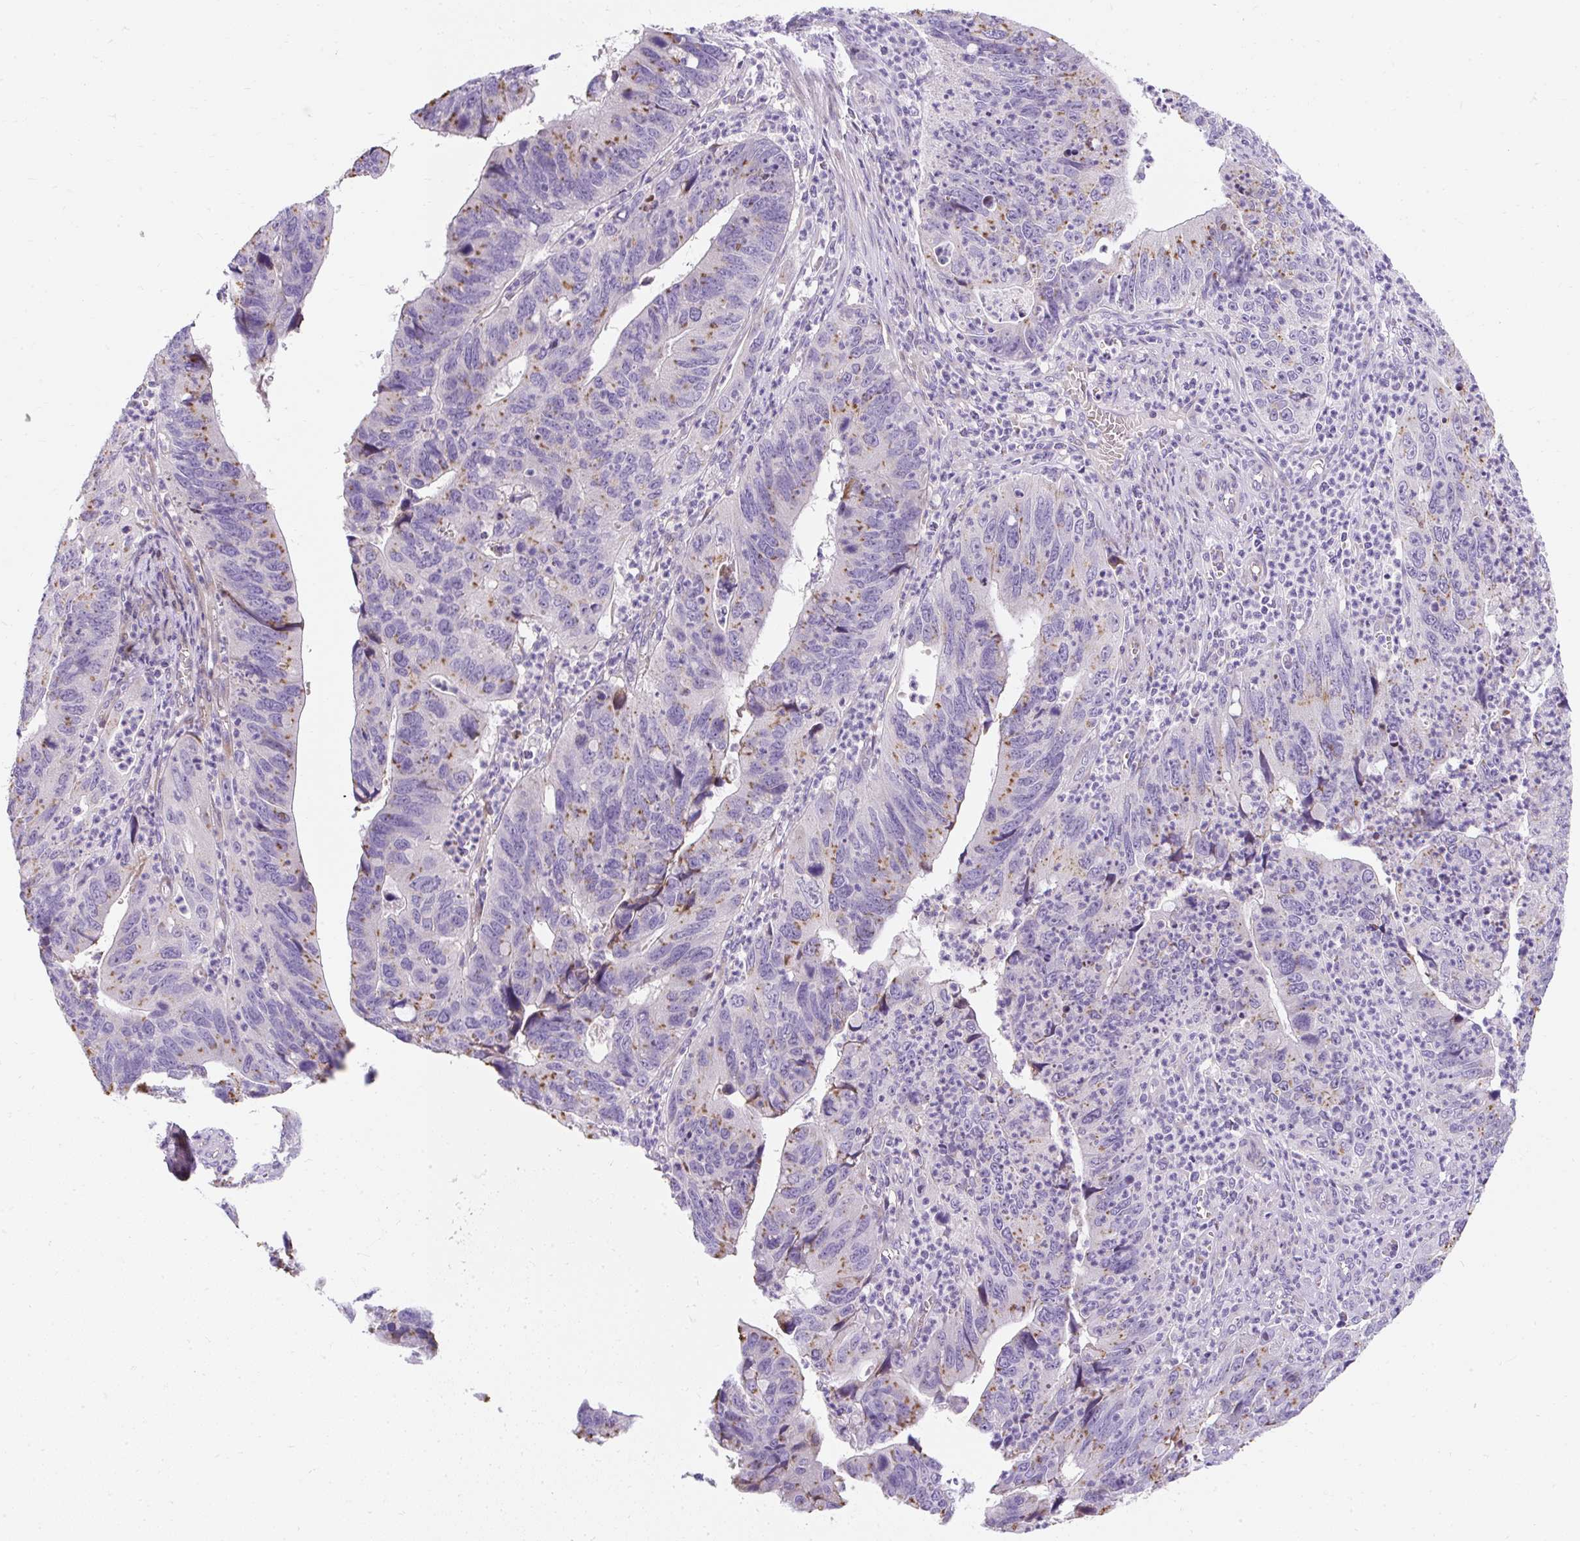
{"staining": {"intensity": "moderate", "quantity": "25%-75%", "location": "cytoplasmic/membranous"}, "tissue": "stomach cancer", "cell_type": "Tumor cells", "image_type": "cancer", "snomed": [{"axis": "morphology", "description": "Adenocarcinoma, NOS"}, {"axis": "topography", "description": "Stomach"}], "caption": "Immunohistochemical staining of human stomach cancer shows medium levels of moderate cytoplasmic/membranous protein staining in about 25%-75% of tumor cells.", "gene": "DTX4", "patient": {"sex": "male", "age": 59}}